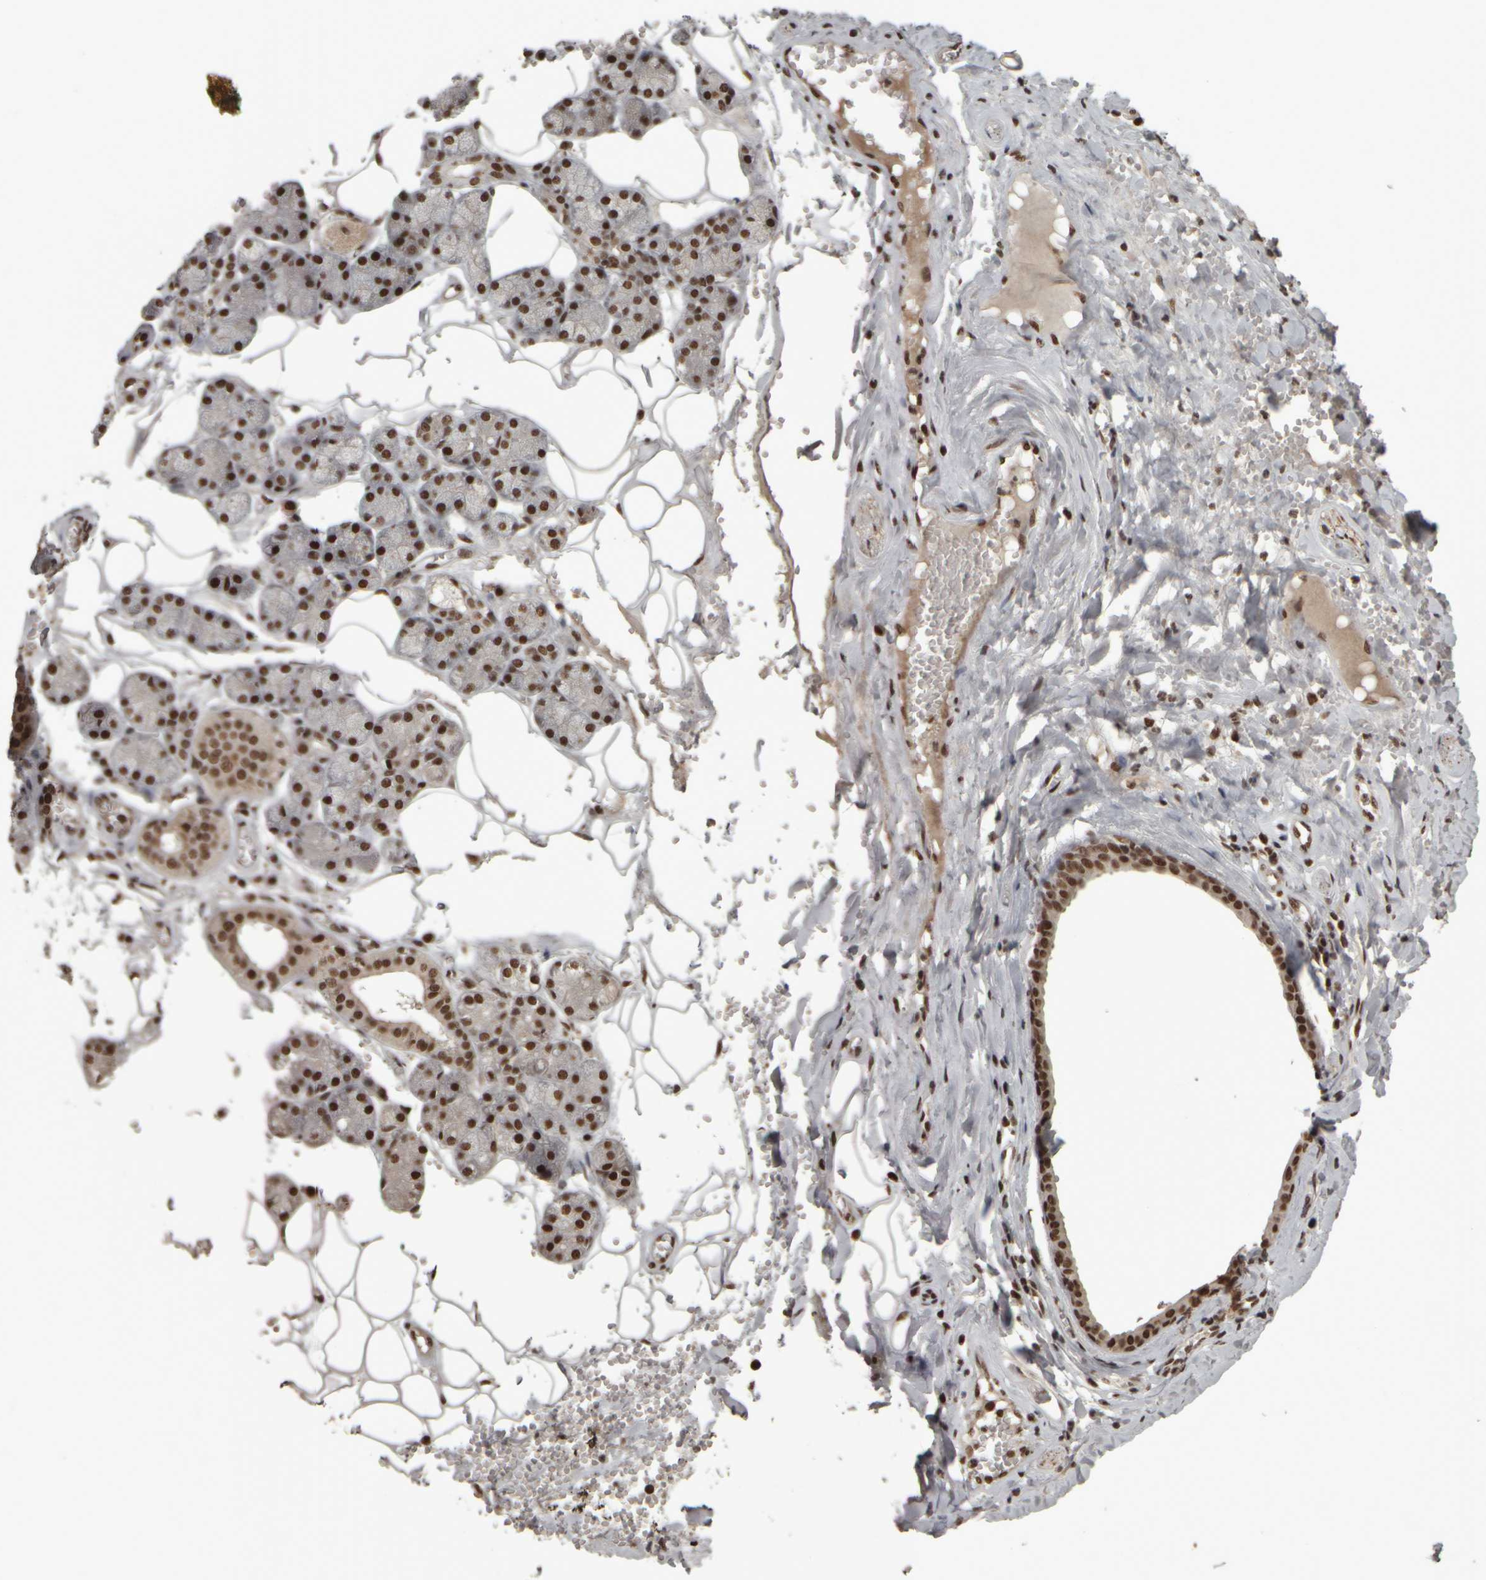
{"staining": {"intensity": "strong", "quantity": ">75%", "location": "nuclear"}, "tissue": "salivary gland", "cell_type": "Glandular cells", "image_type": "normal", "snomed": [{"axis": "morphology", "description": "Normal tissue, NOS"}, {"axis": "topography", "description": "Salivary gland"}], "caption": "Protein staining of normal salivary gland reveals strong nuclear positivity in approximately >75% of glandular cells.", "gene": "ZFHX4", "patient": {"sex": "male", "age": 62}}